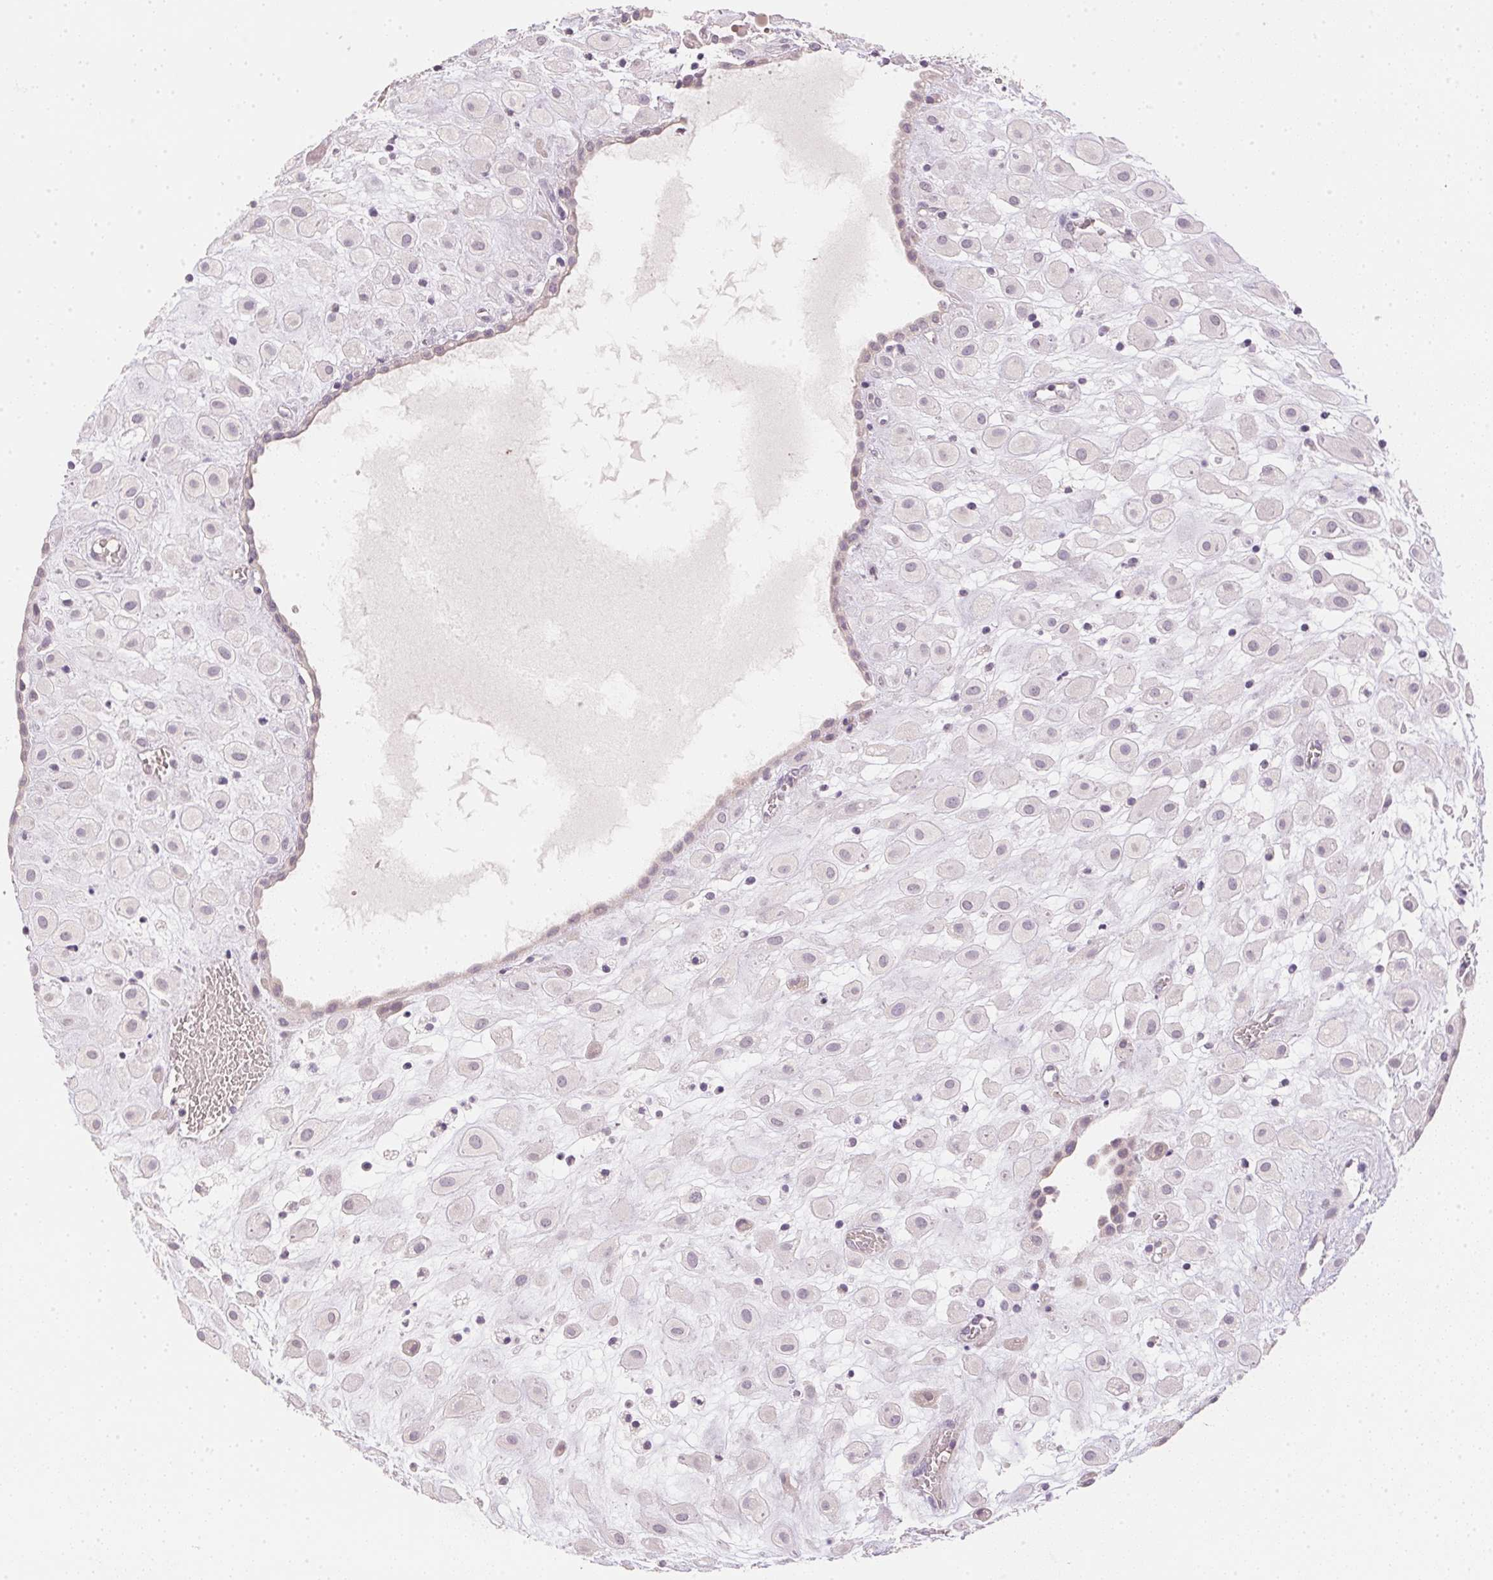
{"staining": {"intensity": "negative", "quantity": "none", "location": "none"}, "tissue": "placenta", "cell_type": "Decidual cells", "image_type": "normal", "snomed": [{"axis": "morphology", "description": "Normal tissue, NOS"}, {"axis": "topography", "description": "Placenta"}], "caption": "Photomicrograph shows no protein positivity in decidual cells of unremarkable placenta.", "gene": "DHCR24", "patient": {"sex": "female", "age": 24}}